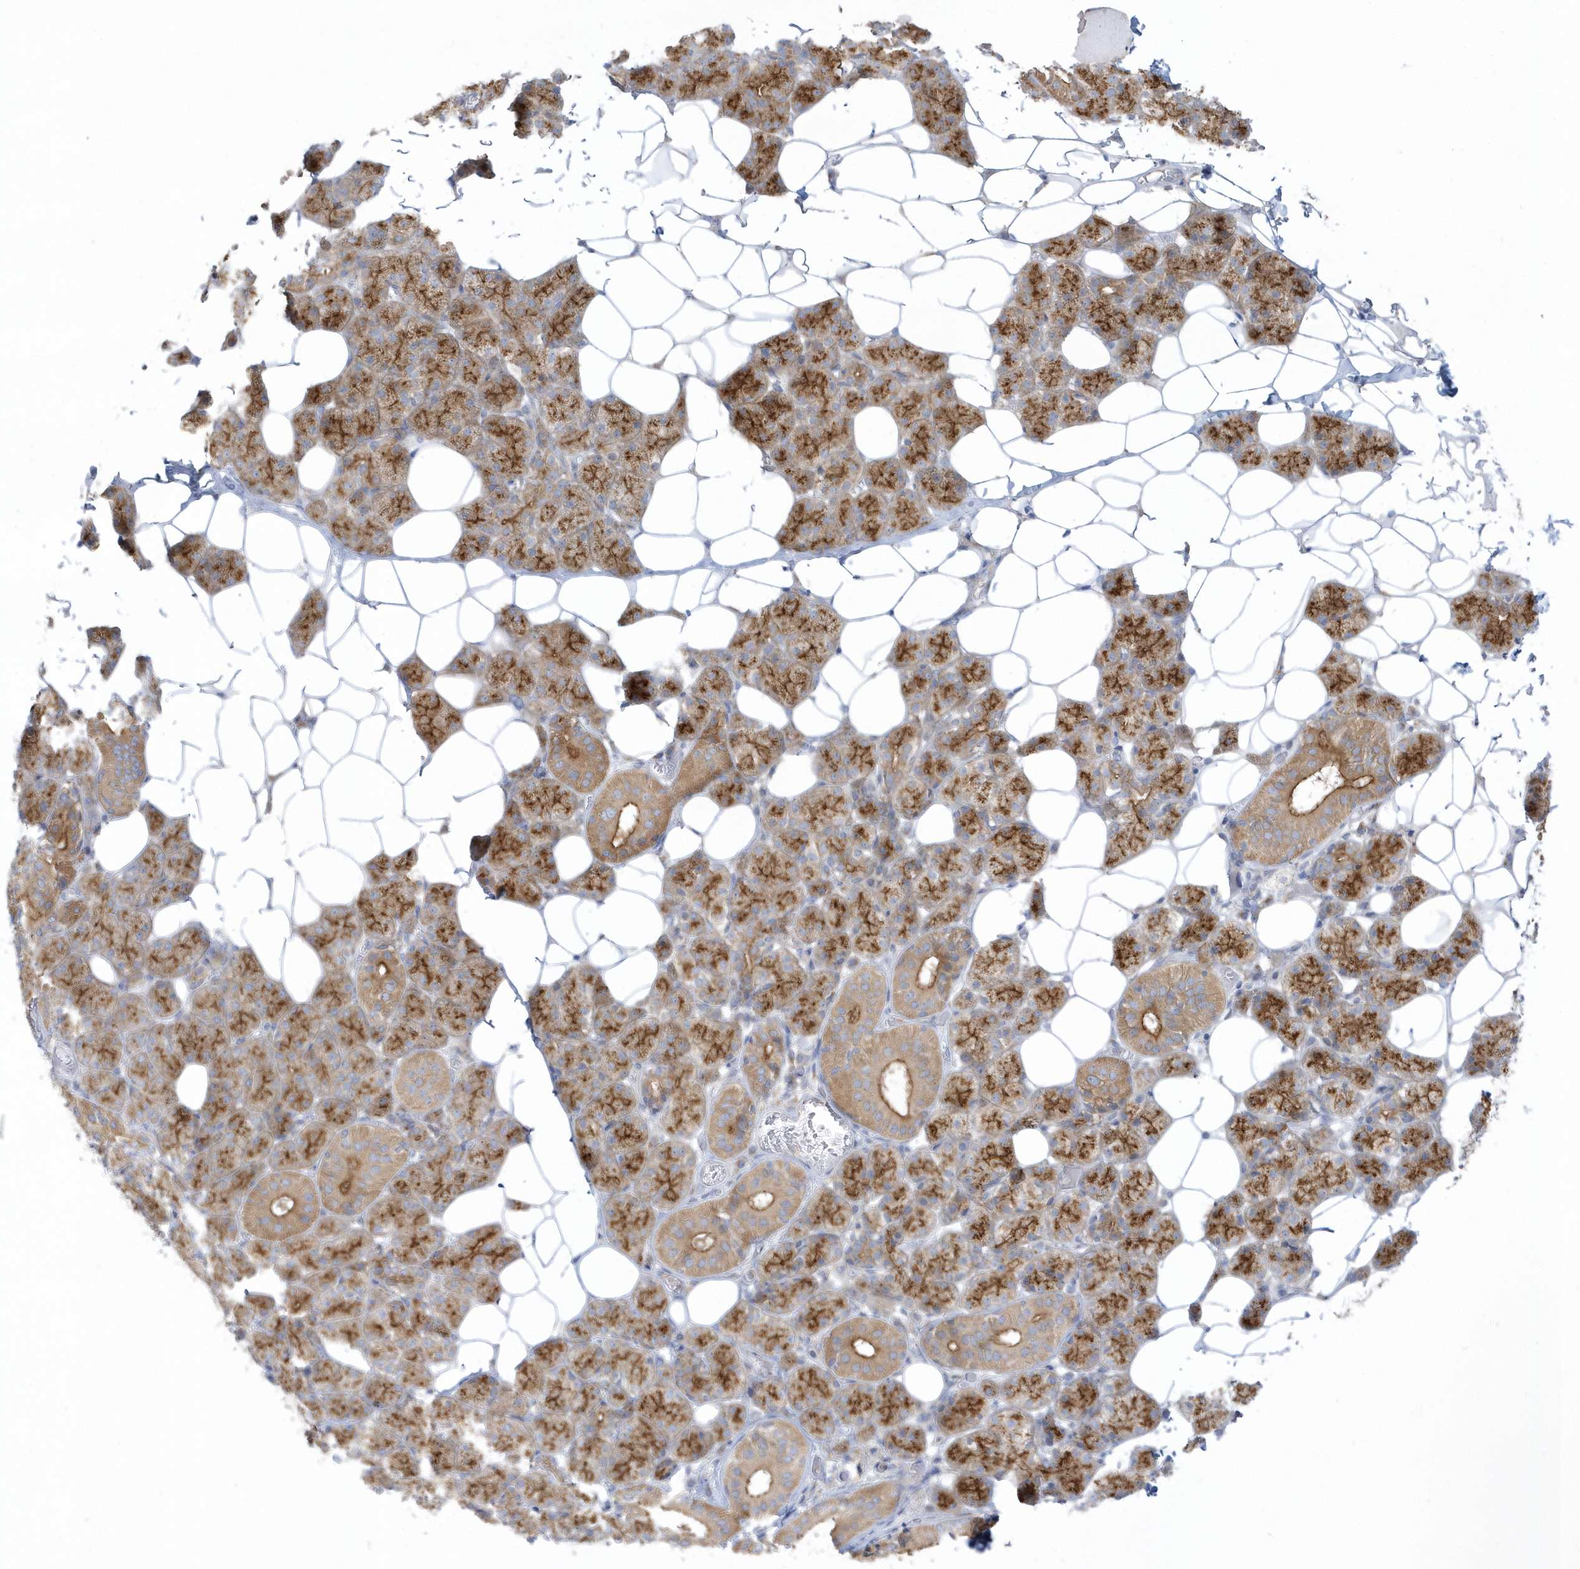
{"staining": {"intensity": "strong", "quantity": ">75%", "location": "cytoplasmic/membranous"}, "tissue": "salivary gland", "cell_type": "Glandular cells", "image_type": "normal", "snomed": [{"axis": "morphology", "description": "Normal tissue, NOS"}, {"axis": "topography", "description": "Salivary gland"}], "caption": "Immunohistochemistry (IHC) (DAB) staining of unremarkable human salivary gland shows strong cytoplasmic/membranous protein expression in about >75% of glandular cells.", "gene": "DNAJC18", "patient": {"sex": "female", "age": 33}}